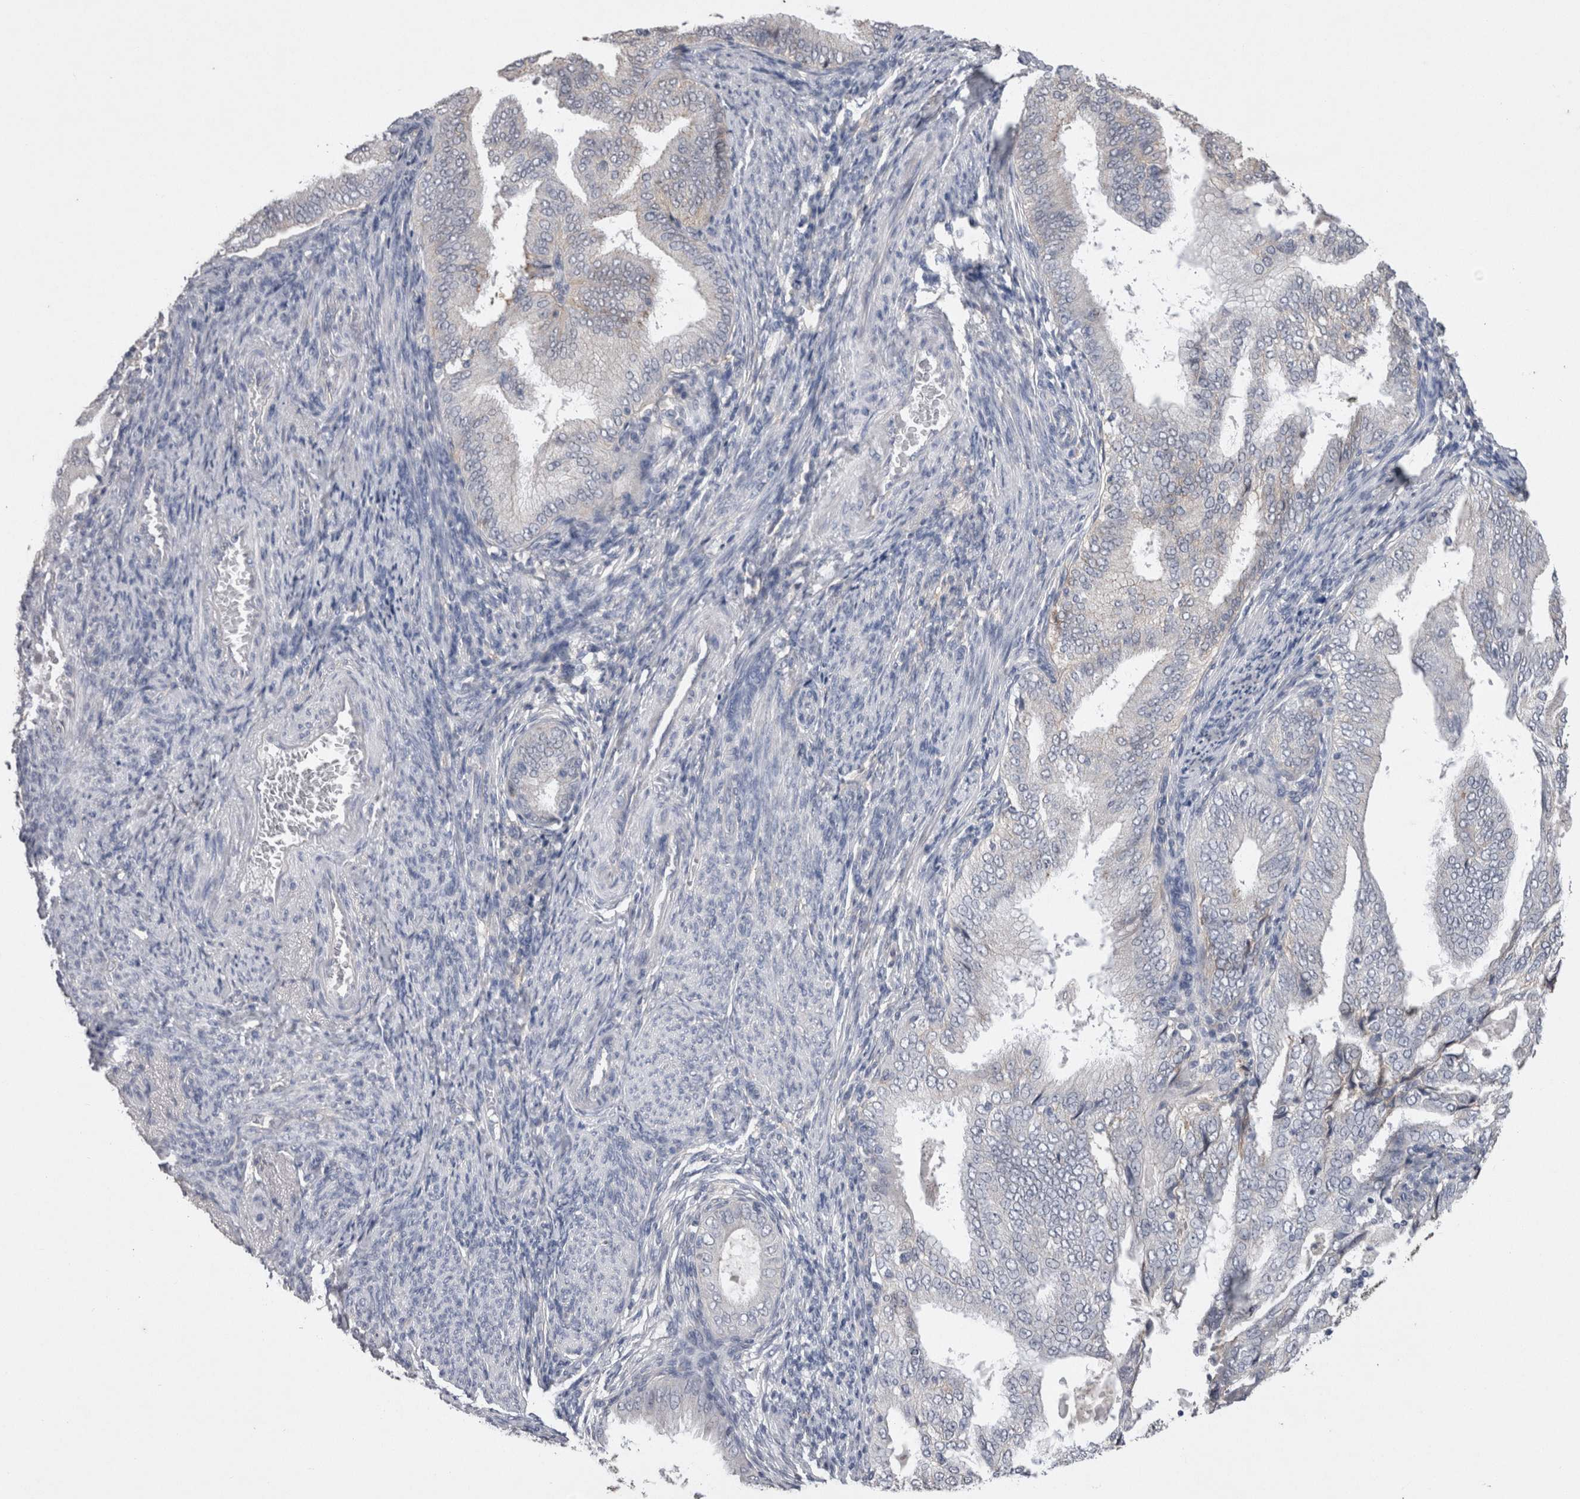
{"staining": {"intensity": "negative", "quantity": "none", "location": "none"}, "tissue": "endometrial cancer", "cell_type": "Tumor cells", "image_type": "cancer", "snomed": [{"axis": "morphology", "description": "Adenocarcinoma, NOS"}, {"axis": "topography", "description": "Endometrium"}], "caption": "High magnification brightfield microscopy of endometrial cancer (adenocarcinoma) stained with DAB (brown) and counterstained with hematoxylin (blue): tumor cells show no significant positivity. (DAB IHC visualized using brightfield microscopy, high magnification).", "gene": "NECTIN2", "patient": {"sex": "female", "age": 58}}